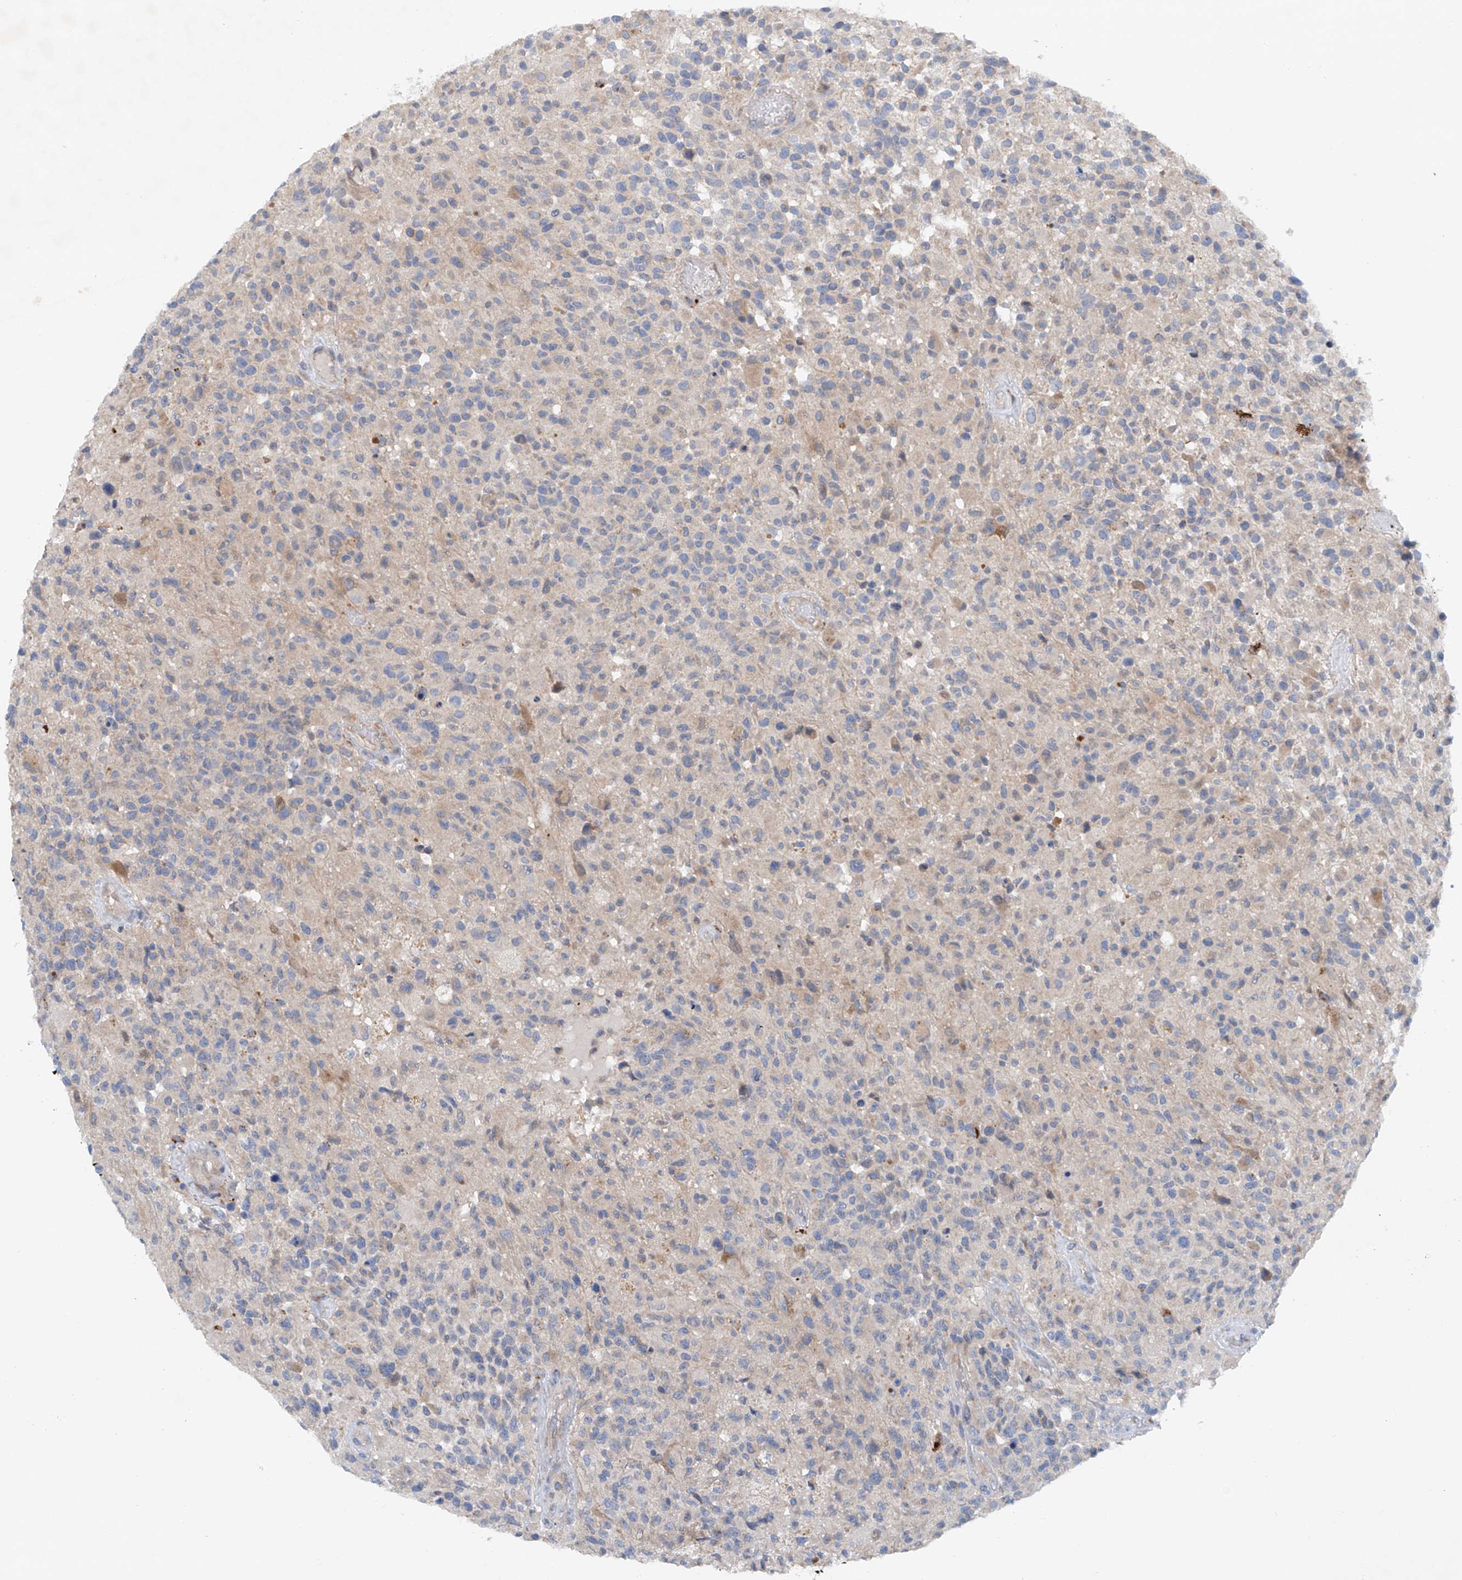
{"staining": {"intensity": "negative", "quantity": "none", "location": "none"}, "tissue": "glioma", "cell_type": "Tumor cells", "image_type": "cancer", "snomed": [{"axis": "morphology", "description": "Glioma, malignant, High grade"}, {"axis": "morphology", "description": "Glioblastoma, NOS"}, {"axis": "topography", "description": "Brain"}], "caption": "High magnification brightfield microscopy of malignant glioma (high-grade) stained with DAB (brown) and counterstained with hematoxylin (blue): tumor cells show no significant staining. Nuclei are stained in blue.", "gene": "CEP85L", "patient": {"sex": "male", "age": 60}}